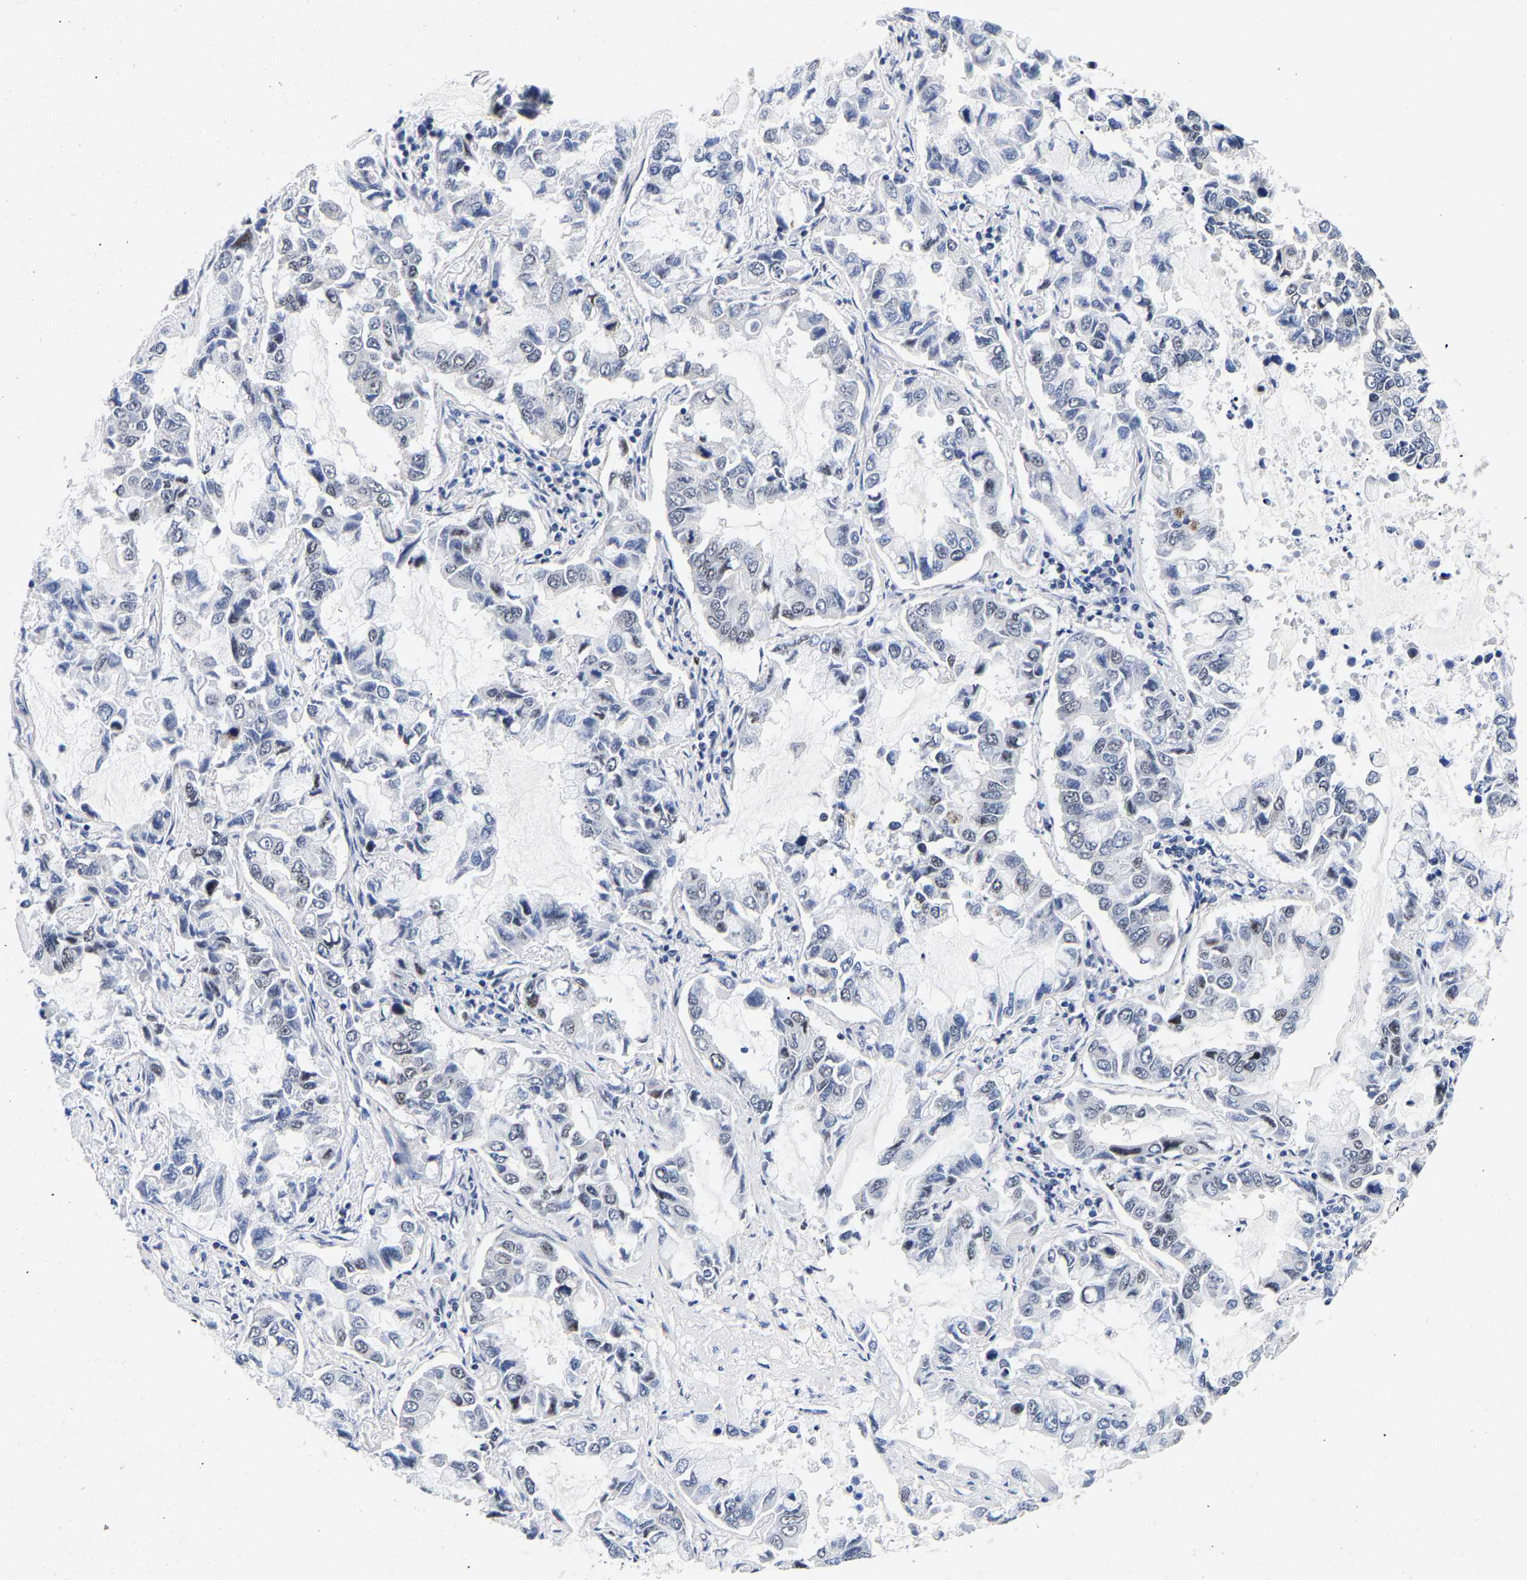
{"staining": {"intensity": "negative", "quantity": "none", "location": "none"}, "tissue": "lung cancer", "cell_type": "Tumor cells", "image_type": "cancer", "snomed": [{"axis": "morphology", "description": "Adenocarcinoma, NOS"}, {"axis": "topography", "description": "Lung"}], "caption": "Tumor cells are negative for protein expression in human lung cancer (adenocarcinoma). (DAB (3,3'-diaminobenzidine) IHC, high magnification).", "gene": "CCDC6", "patient": {"sex": "male", "age": 64}}